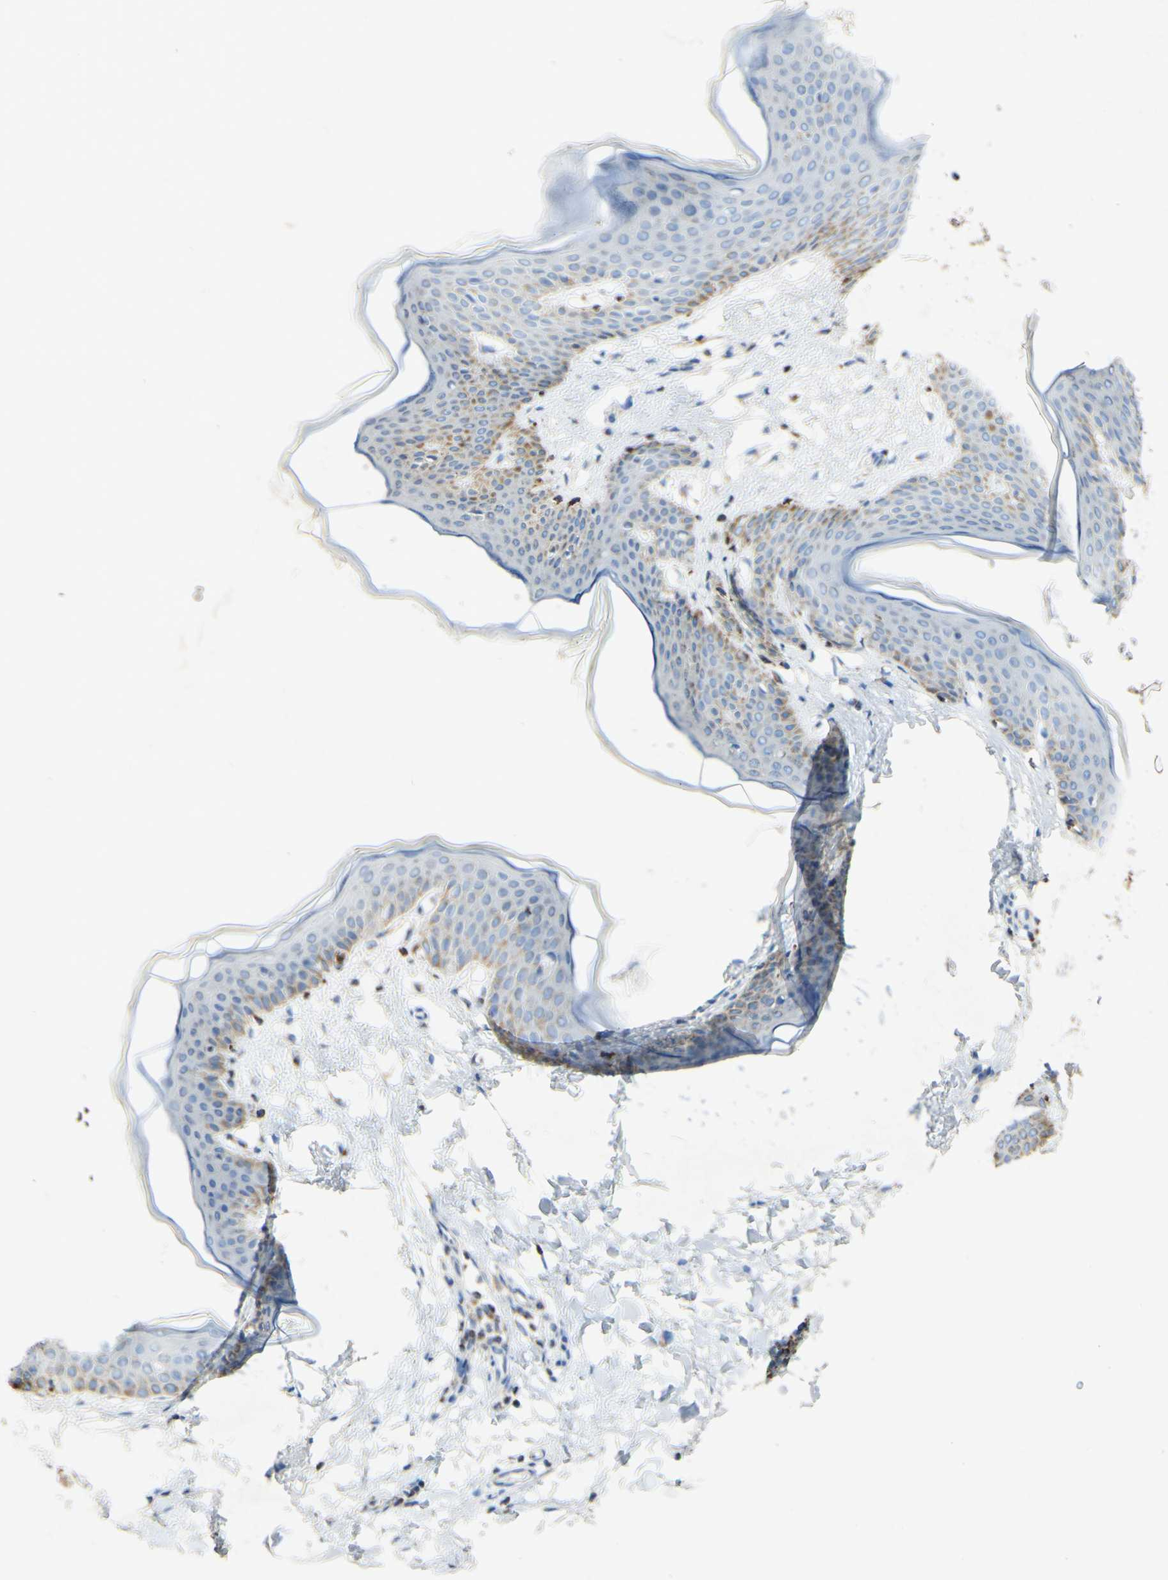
{"staining": {"intensity": "negative", "quantity": "none", "location": "none"}, "tissue": "skin", "cell_type": "Fibroblasts", "image_type": "normal", "snomed": [{"axis": "morphology", "description": "Normal tissue, NOS"}, {"axis": "topography", "description": "Skin"}], "caption": "Immunohistochemical staining of benign skin shows no significant positivity in fibroblasts.", "gene": "OXCT1", "patient": {"sex": "female", "age": 17}}